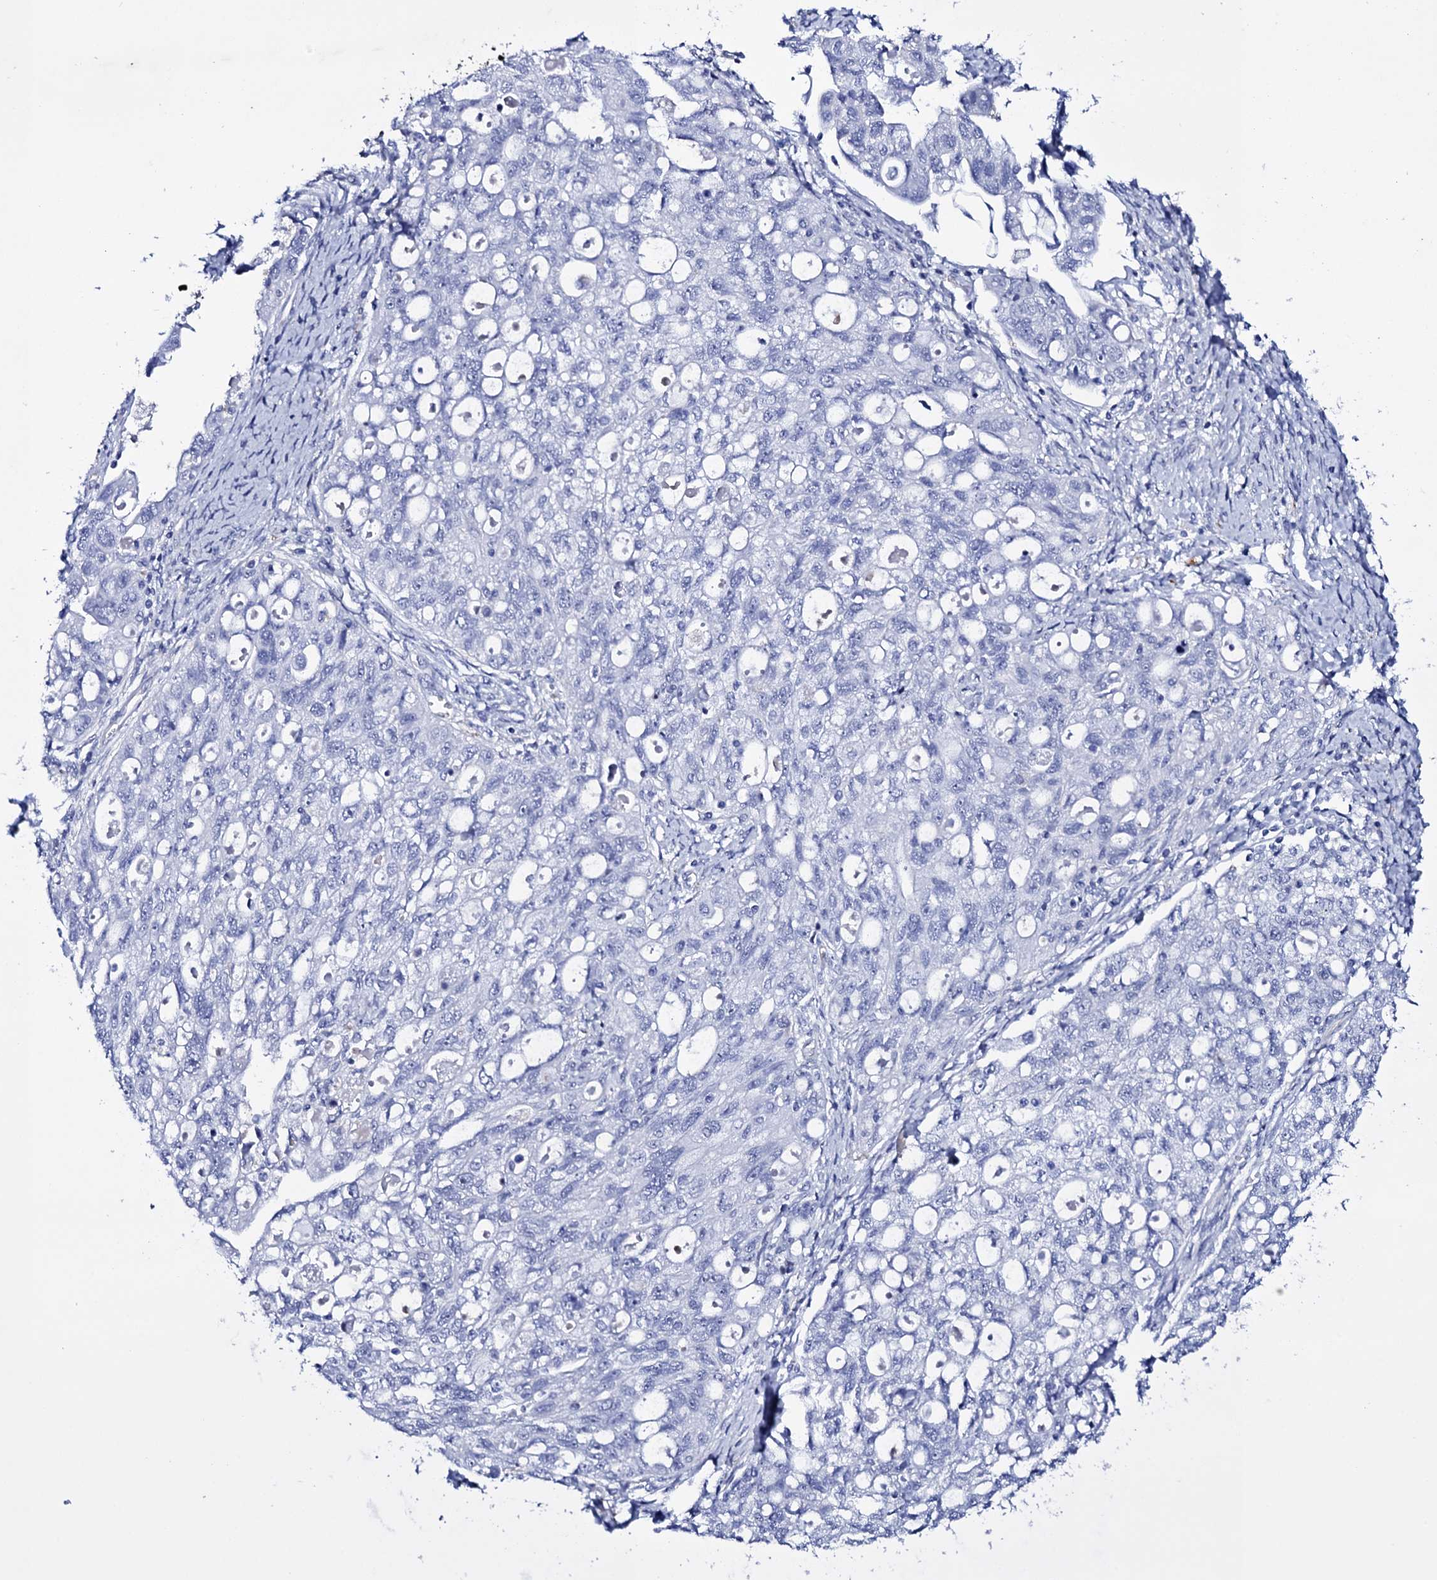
{"staining": {"intensity": "negative", "quantity": "none", "location": "none"}, "tissue": "ovarian cancer", "cell_type": "Tumor cells", "image_type": "cancer", "snomed": [{"axis": "morphology", "description": "Carcinoma, NOS"}, {"axis": "morphology", "description": "Cystadenocarcinoma, serous, NOS"}, {"axis": "topography", "description": "Ovary"}], "caption": "An image of human carcinoma (ovarian) is negative for staining in tumor cells.", "gene": "ITPRID2", "patient": {"sex": "female", "age": 69}}